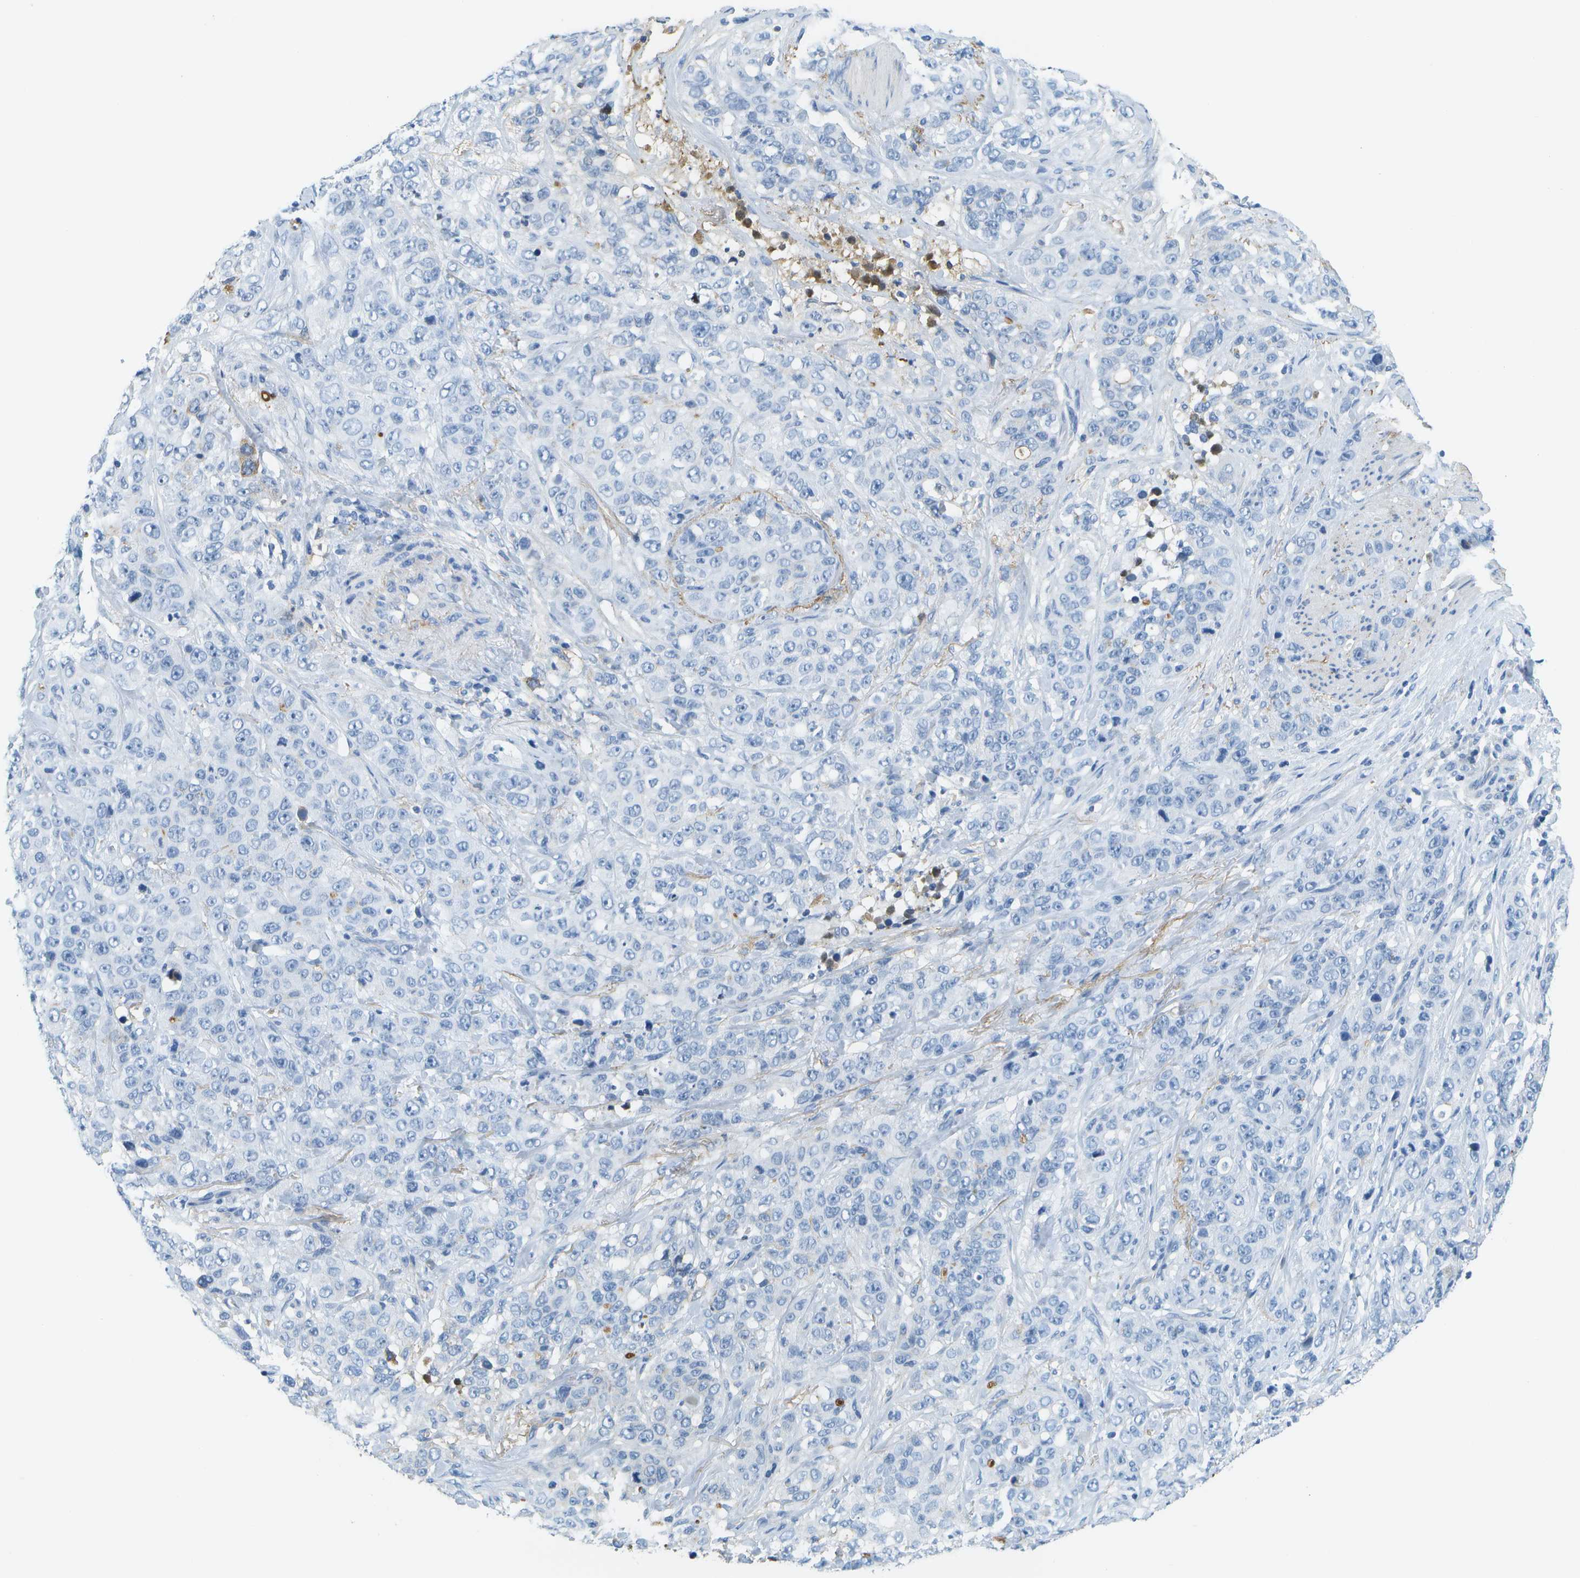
{"staining": {"intensity": "negative", "quantity": "none", "location": "none"}, "tissue": "stomach cancer", "cell_type": "Tumor cells", "image_type": "cancer", "snomed": [{"axis": "morphology", "description": "Adenocarcinoma, NOS"}, {"axis": "topography", "description": "Stomach"}], "caption": "IHC photomicrograph of stomach cancer stained for a protein (brown), which displays no staining in tumor cells.", "gene": "SERPINA1", "patient": {"sex": "male", "age": 48}}